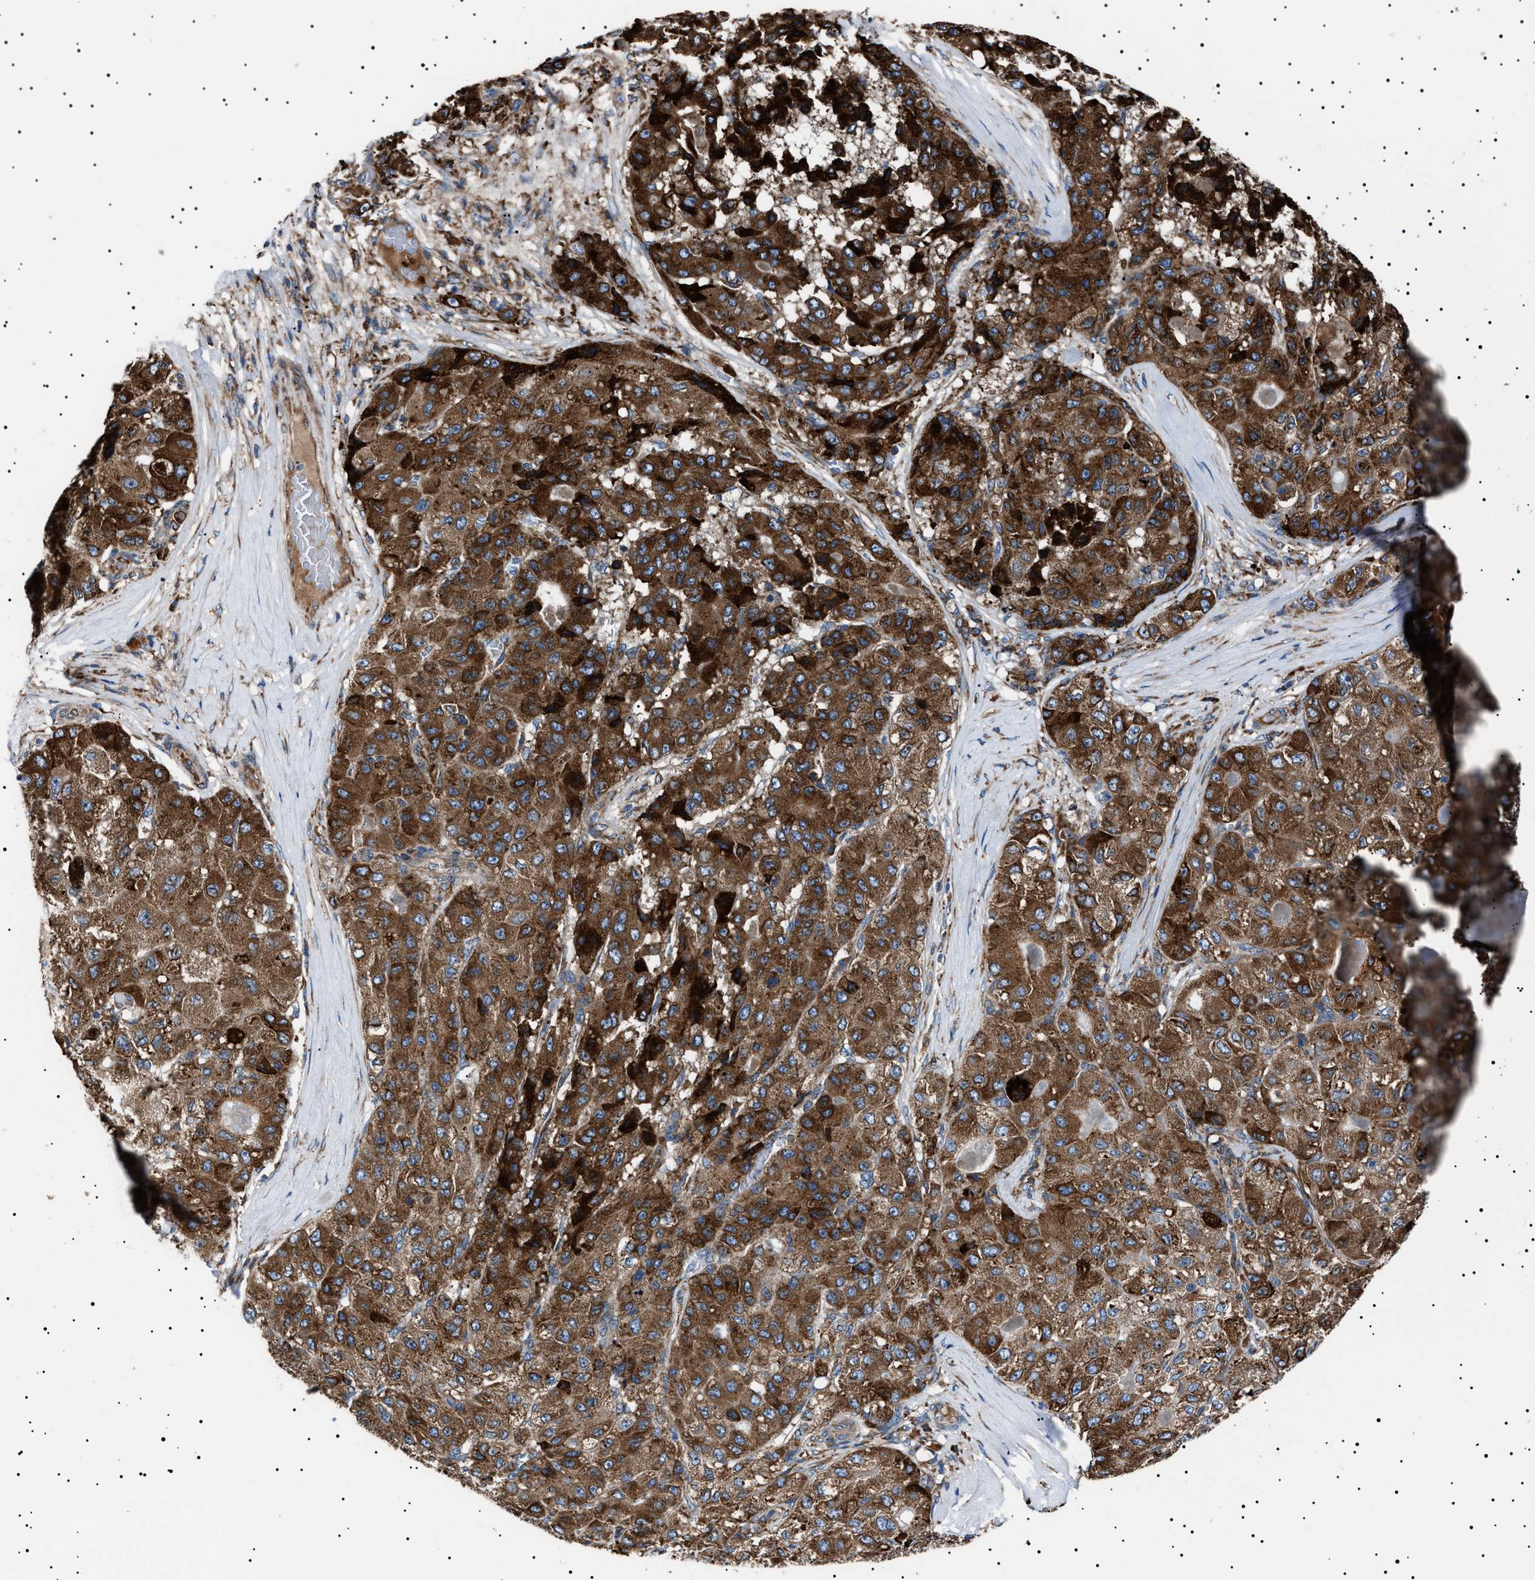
{"staining": {"intensity": "strong", "quantity": ">75%", "location": "cytoplasmic/membranous"}, "tissue": "liver cancer", "cell_type": "Tumor cells", "image_type": "cancer", "snomed": [{"axis": "morphology", "description": "Carcinoma, Hepatocellular, NOS"}, {"axis": "topography", "description": "Liver"}], "caption": "Liver cancer (hepatocellular carcinoma) stained with DAB immunohistochemistry shows high levels of strong cytoplasmic/membranous positivity in about >75% of tumor cells.", "gene": "TOP1MT", "patient": {"sex": "male", "age": 80}}